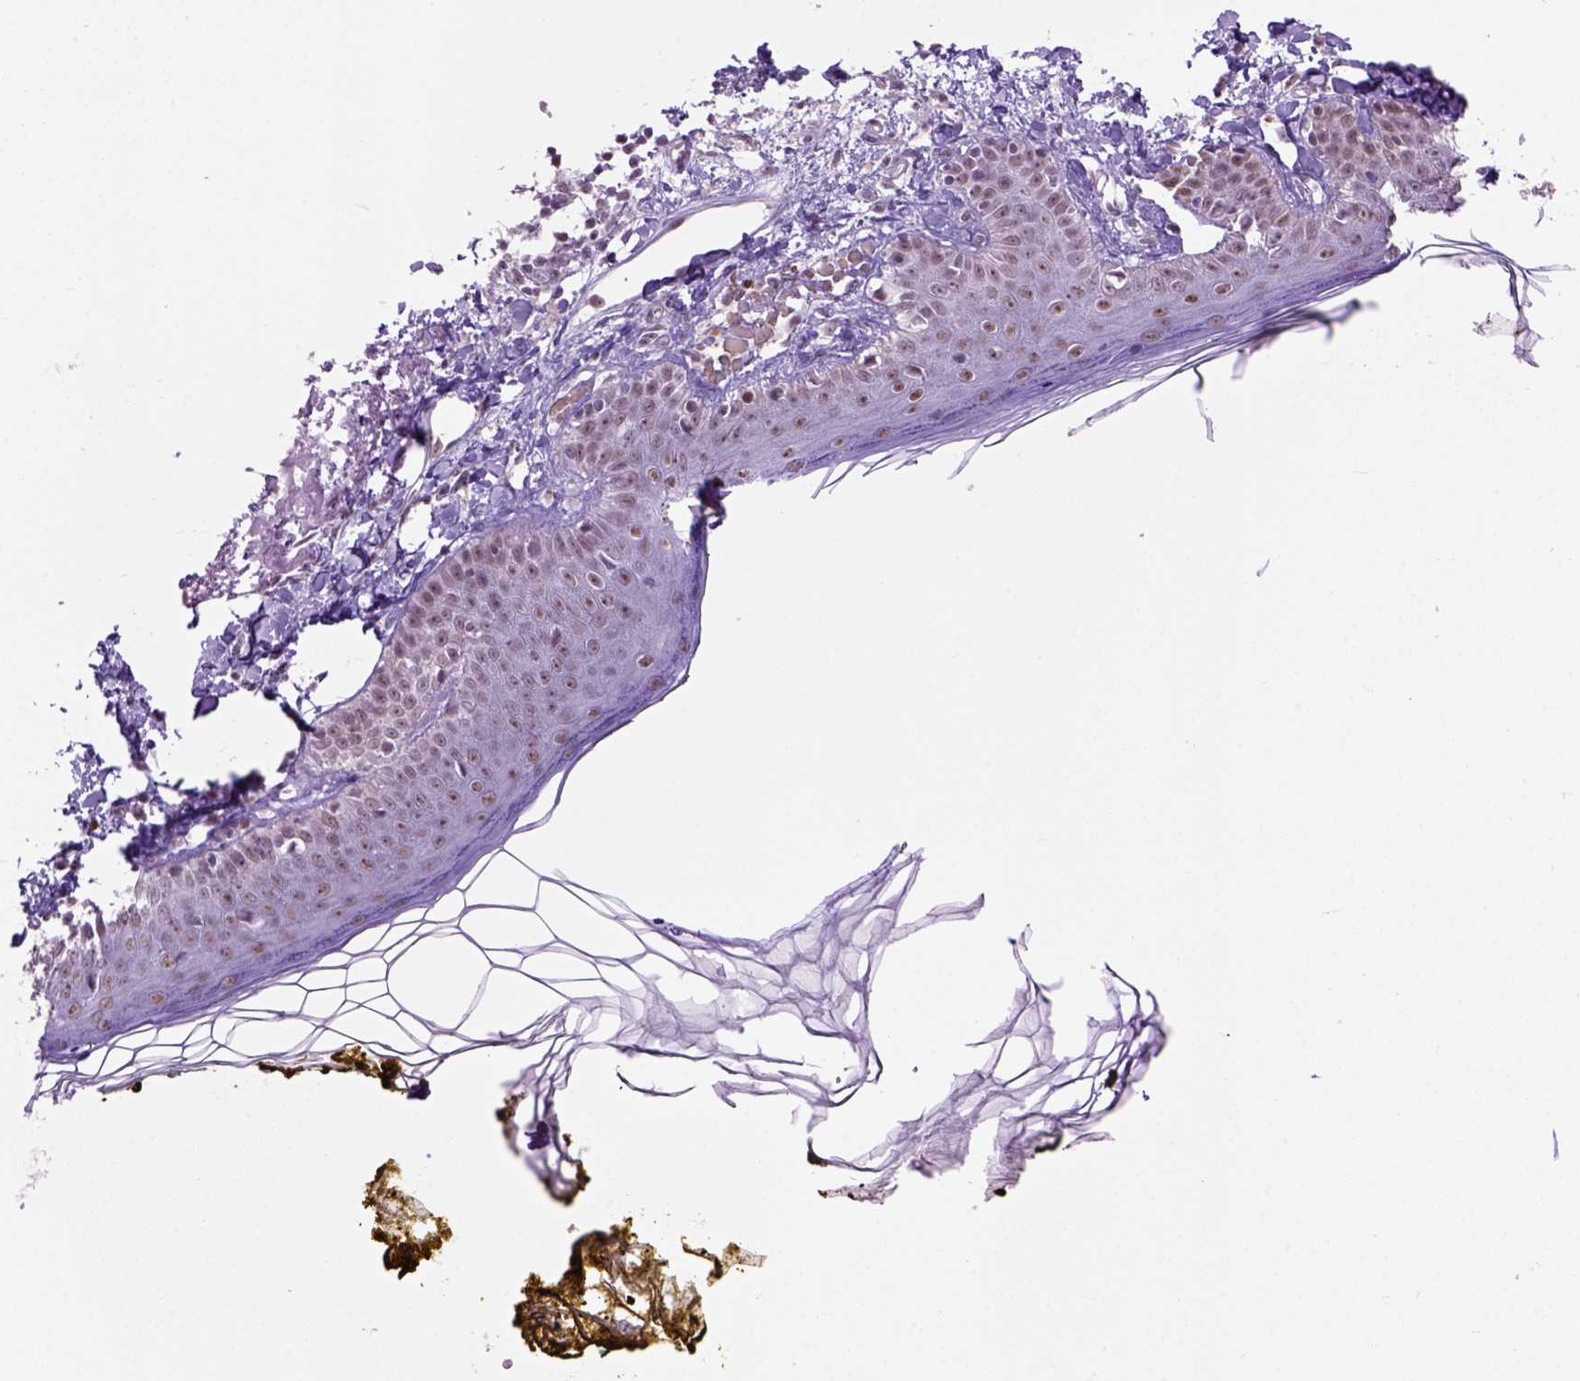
{"staining": {"intensity": "negative", "quantity": "none", "location": "none"}, "tissue": "skin", "cell_type": "Fibroblasts", "image_type": "normal", "snomed": [{"axis": "morphology", "description": "Normal tissue, NOS"}, {"axis": "topography", "description": "Skin"}], "caption": "DAB (3,3'-diaminobenzidine) immunohistochemical staining of unremarkable skin demonstrates no significant positivity in fibroblasts.", "gene": "TBPL1", "patient": {"sex": "male", "age": 76}}